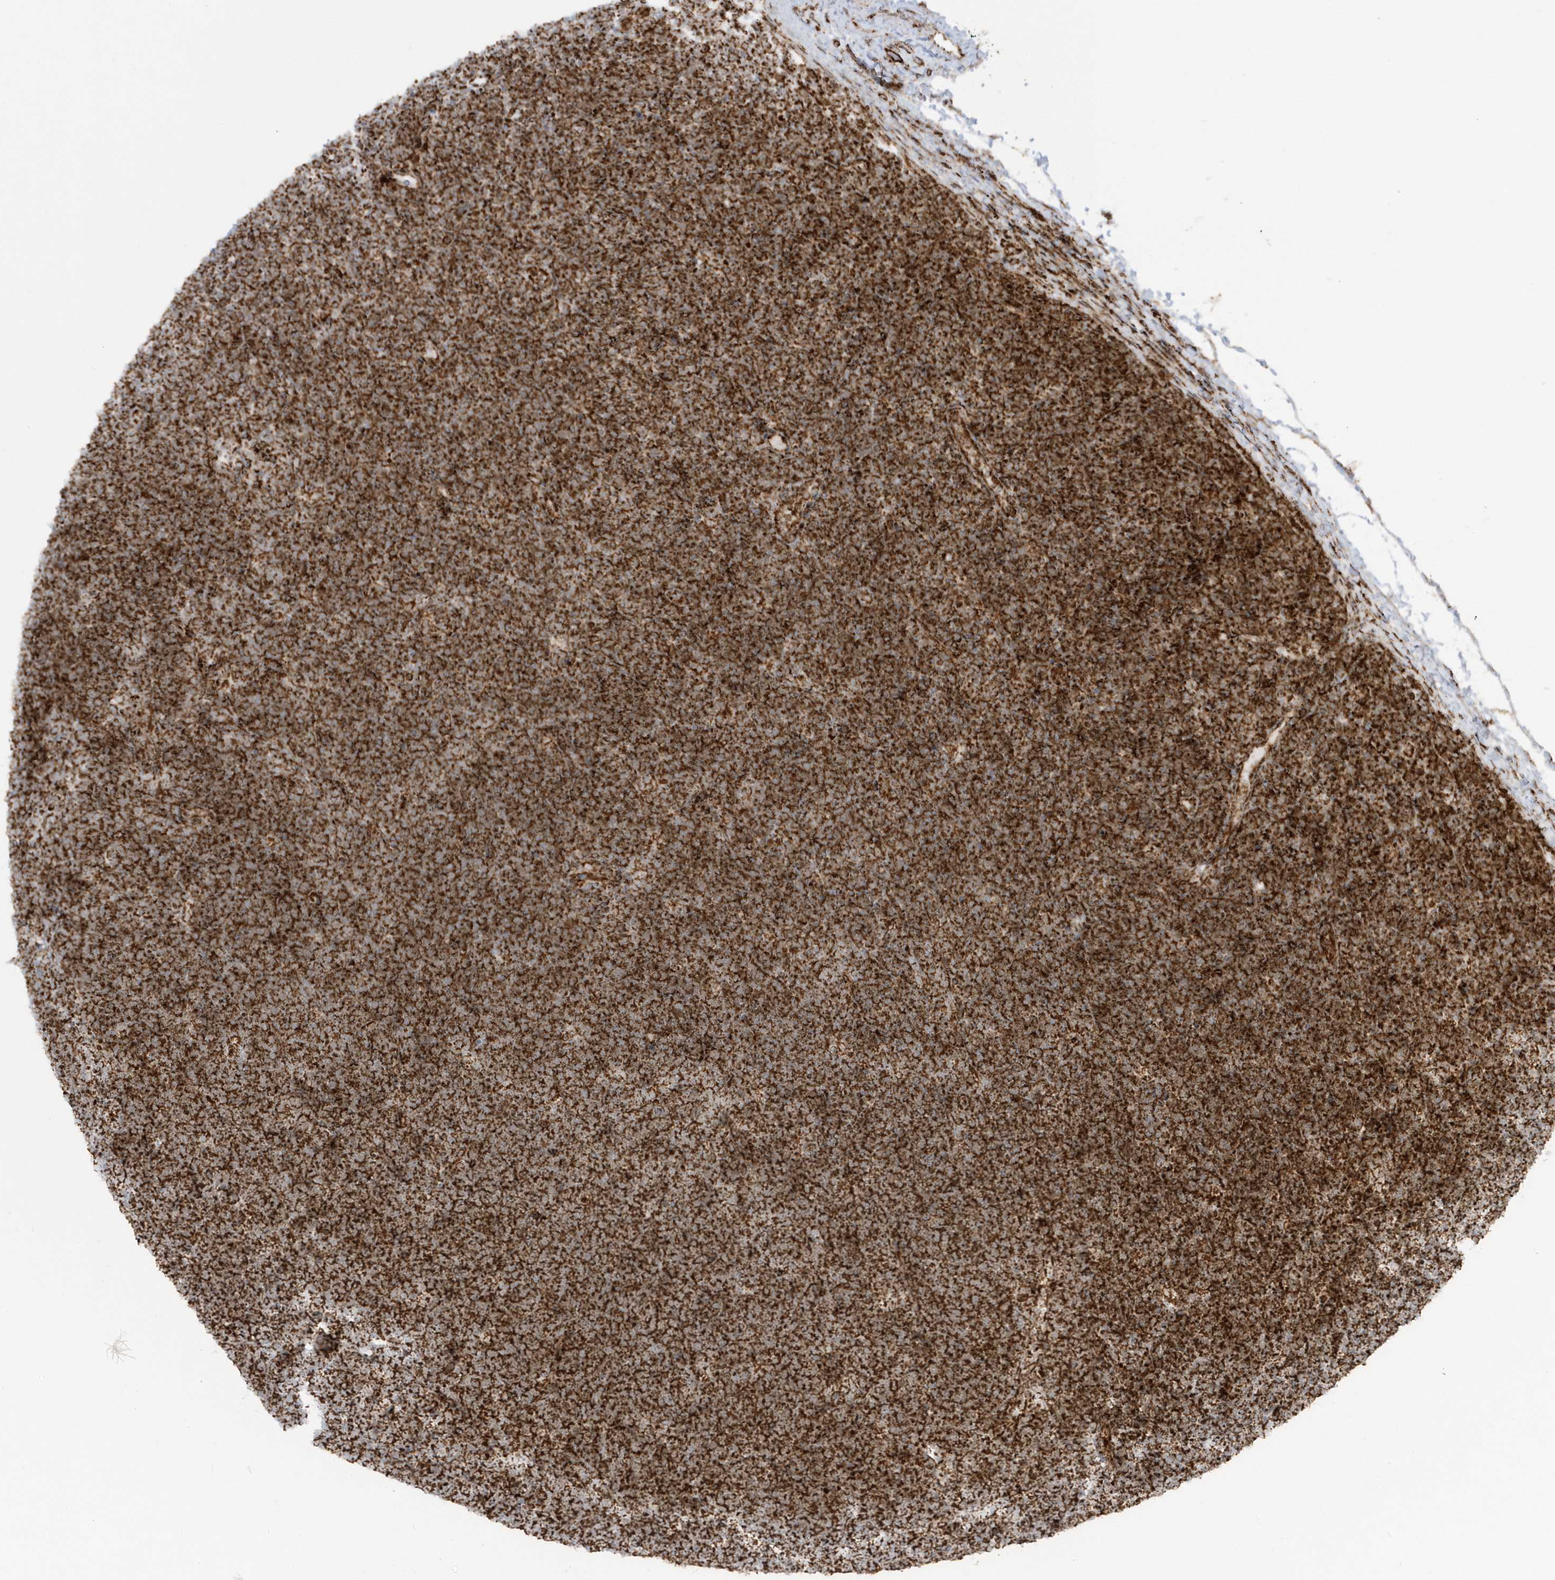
{"staining": {"intensity": "strong", "quantity": ">75%", "location": "cytoplasmic/membranous"}, "tissue": "lymphoma", "cell_type": "Tumor cells", "image_type": "cancer", "snomed": [{"axis": "morphology", "description": "Malignant lymphoma, non-Hodgkin's type, High grade"}, {"axis": "topography", "description": "Lymph node"}], "caption": "Immunohistochemistry (IHC) staining of malignant lymphoma, non-Hodgkin's type (high-grade), which displays high levels of strong cytoplasmic/membranous positivity in about >75% of tumor cells indicating strong cytoplasmic/membranous protein expression. The staining was performed using DAB (brown) for protein detection and nuclei were counterstained in hematoxylin (blue).", "gene": "CRY2", "patient": {"sex": "male", "age": 13}}